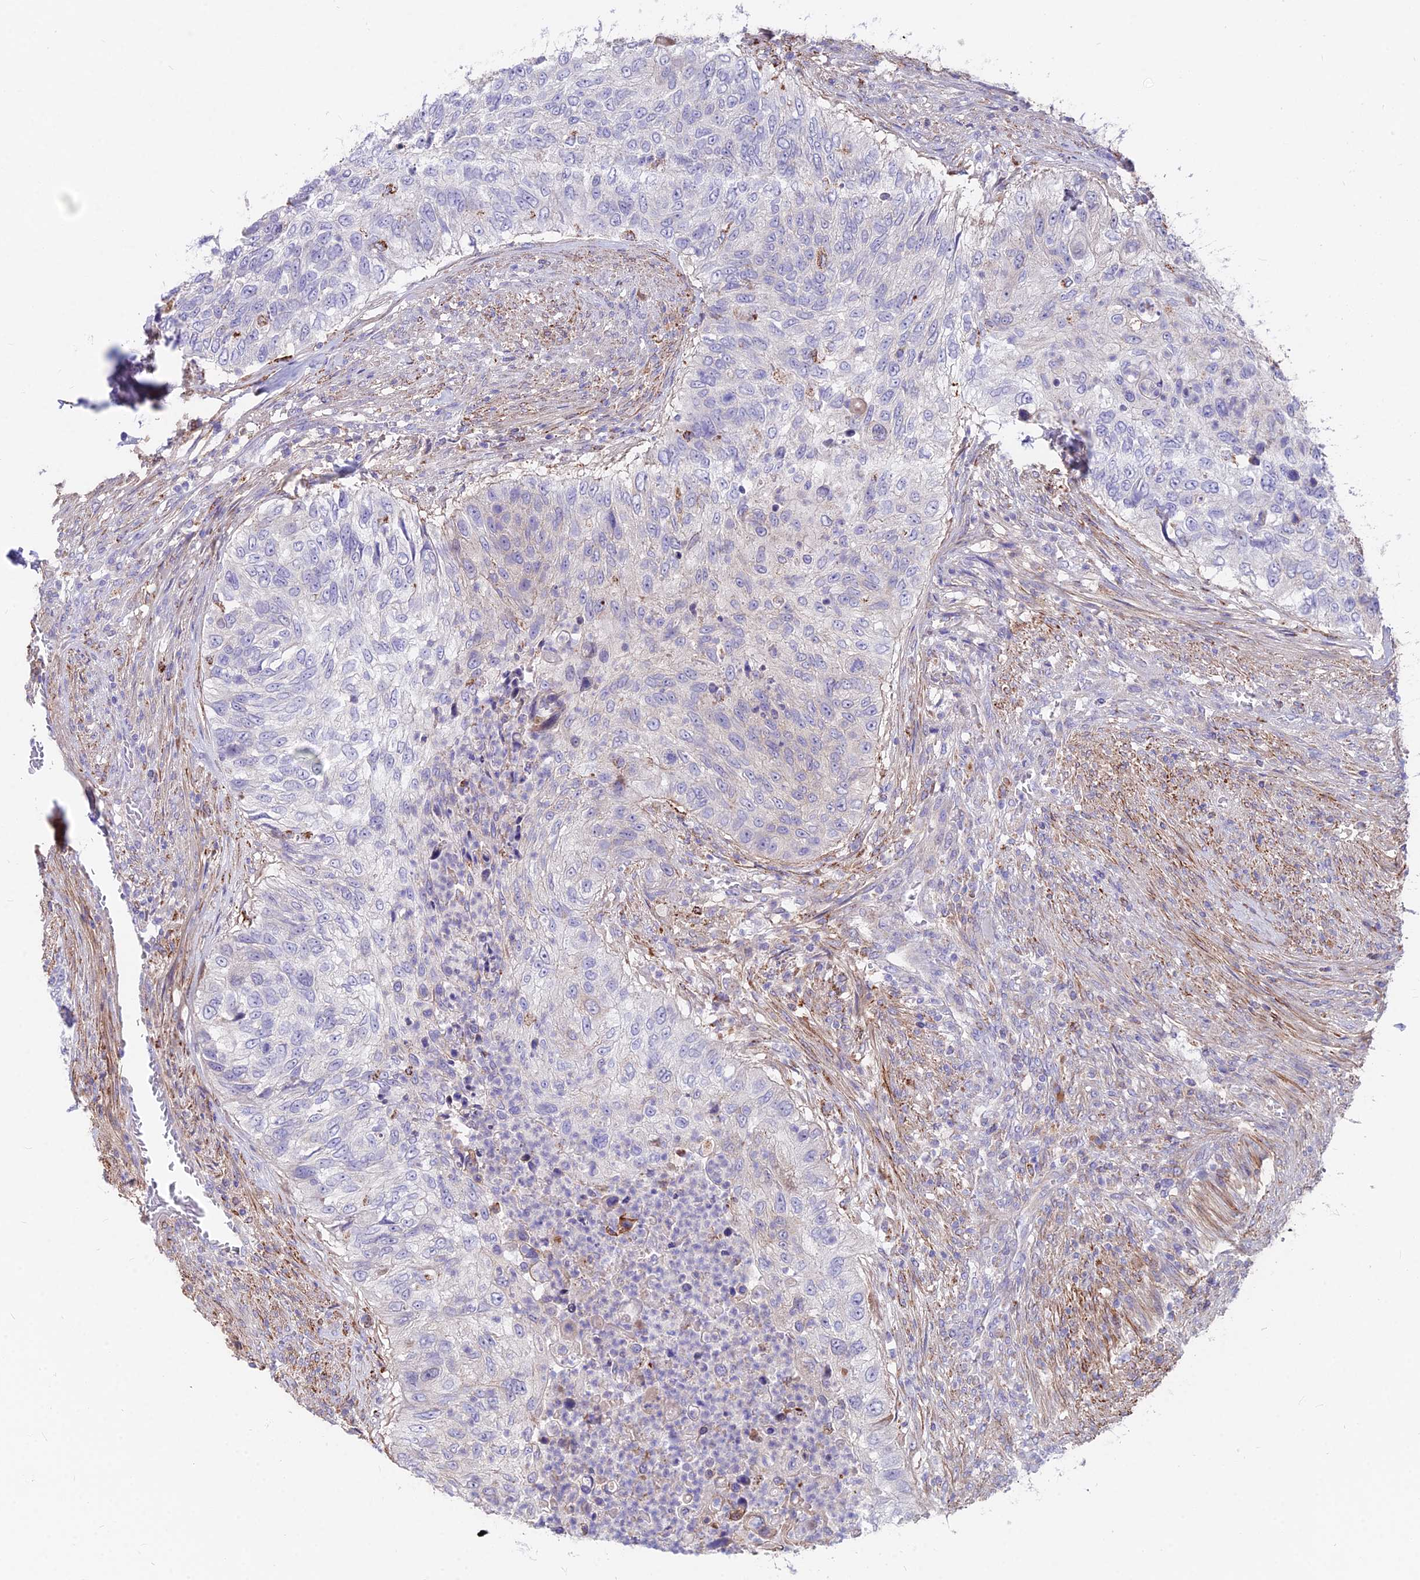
{"staining": {"intensity": "negative", "quantity": "none", "location": "none"}, "tissue": "urothelial cancer", "cell_type": "Tumor cells", "image_type": "cancer", "snomed": [{"axis": "morphology", "description": "Urothelial carcinoma, High grade"}, {"axis": "topography", "description": "Urinary bladder"}], "caption": "The photomicrograph displays no significant staining in tumor cells of urothelial cancer.", "gene": "TIGD6", "patient": {"sex": "female", "age": 60}}